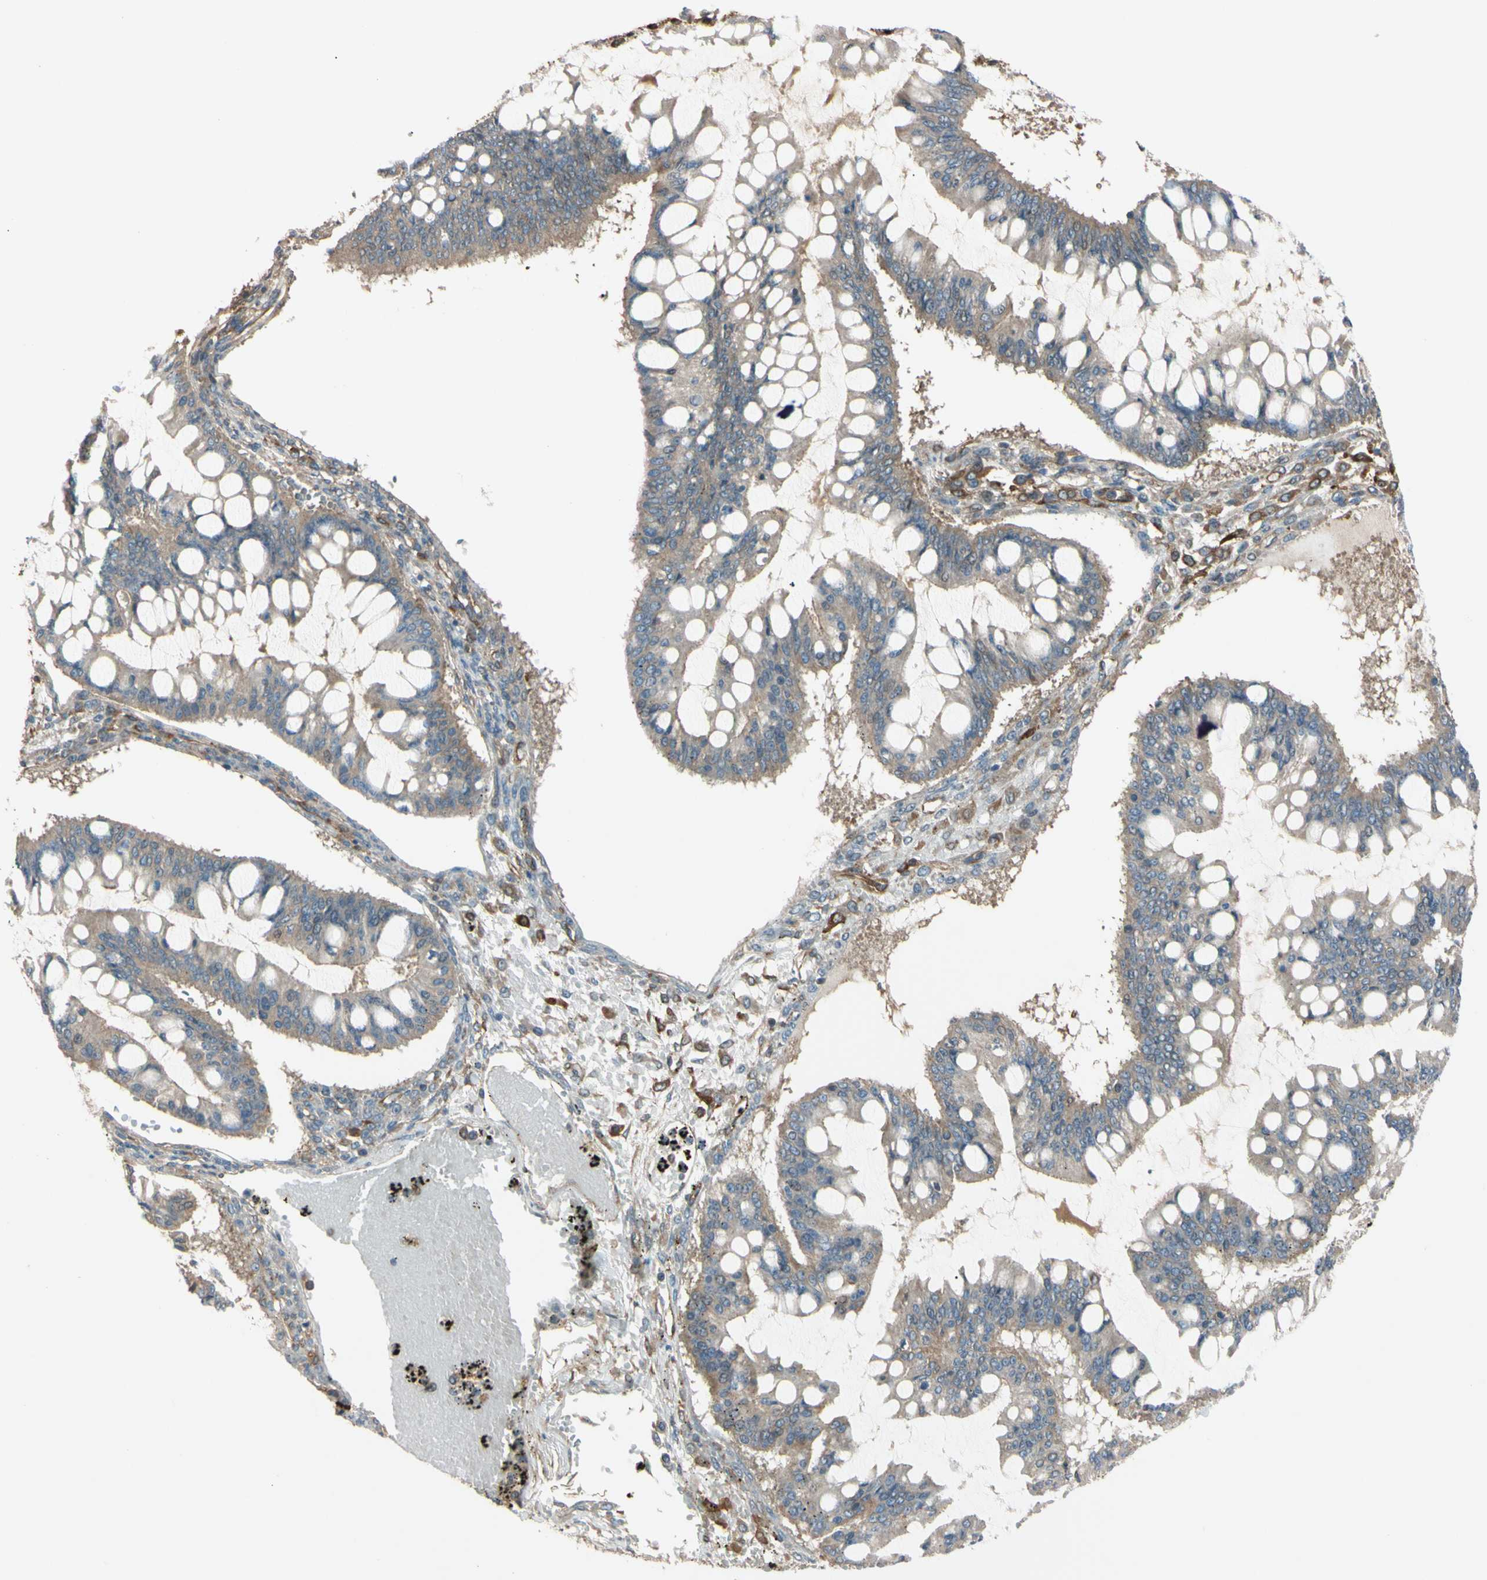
{"staining": {"intensity": "moderate", "quantity": ">75%", "location": "cytoplasmic/membranous"}, "tissue": "ovarian cancer", "cell_type": "Tumor cells", "image_type": "cancer", "snomed": [{"axis": "morphology", "description": "Cystadenocarcinoma, mucinous, NOS"}, {"axis": "topography", "description": "Ovary"}], "caption": "The micrograph demonstrates a brown stain indicating the presence of a protein in the cytoplasmic/membranous of tumor cells in ovarian cancer. The protein of interest is shown in brown color, while the nuclei are stained blue.", "gene": "PTPN12", "patient": {"sex": "female", "age": 73}}